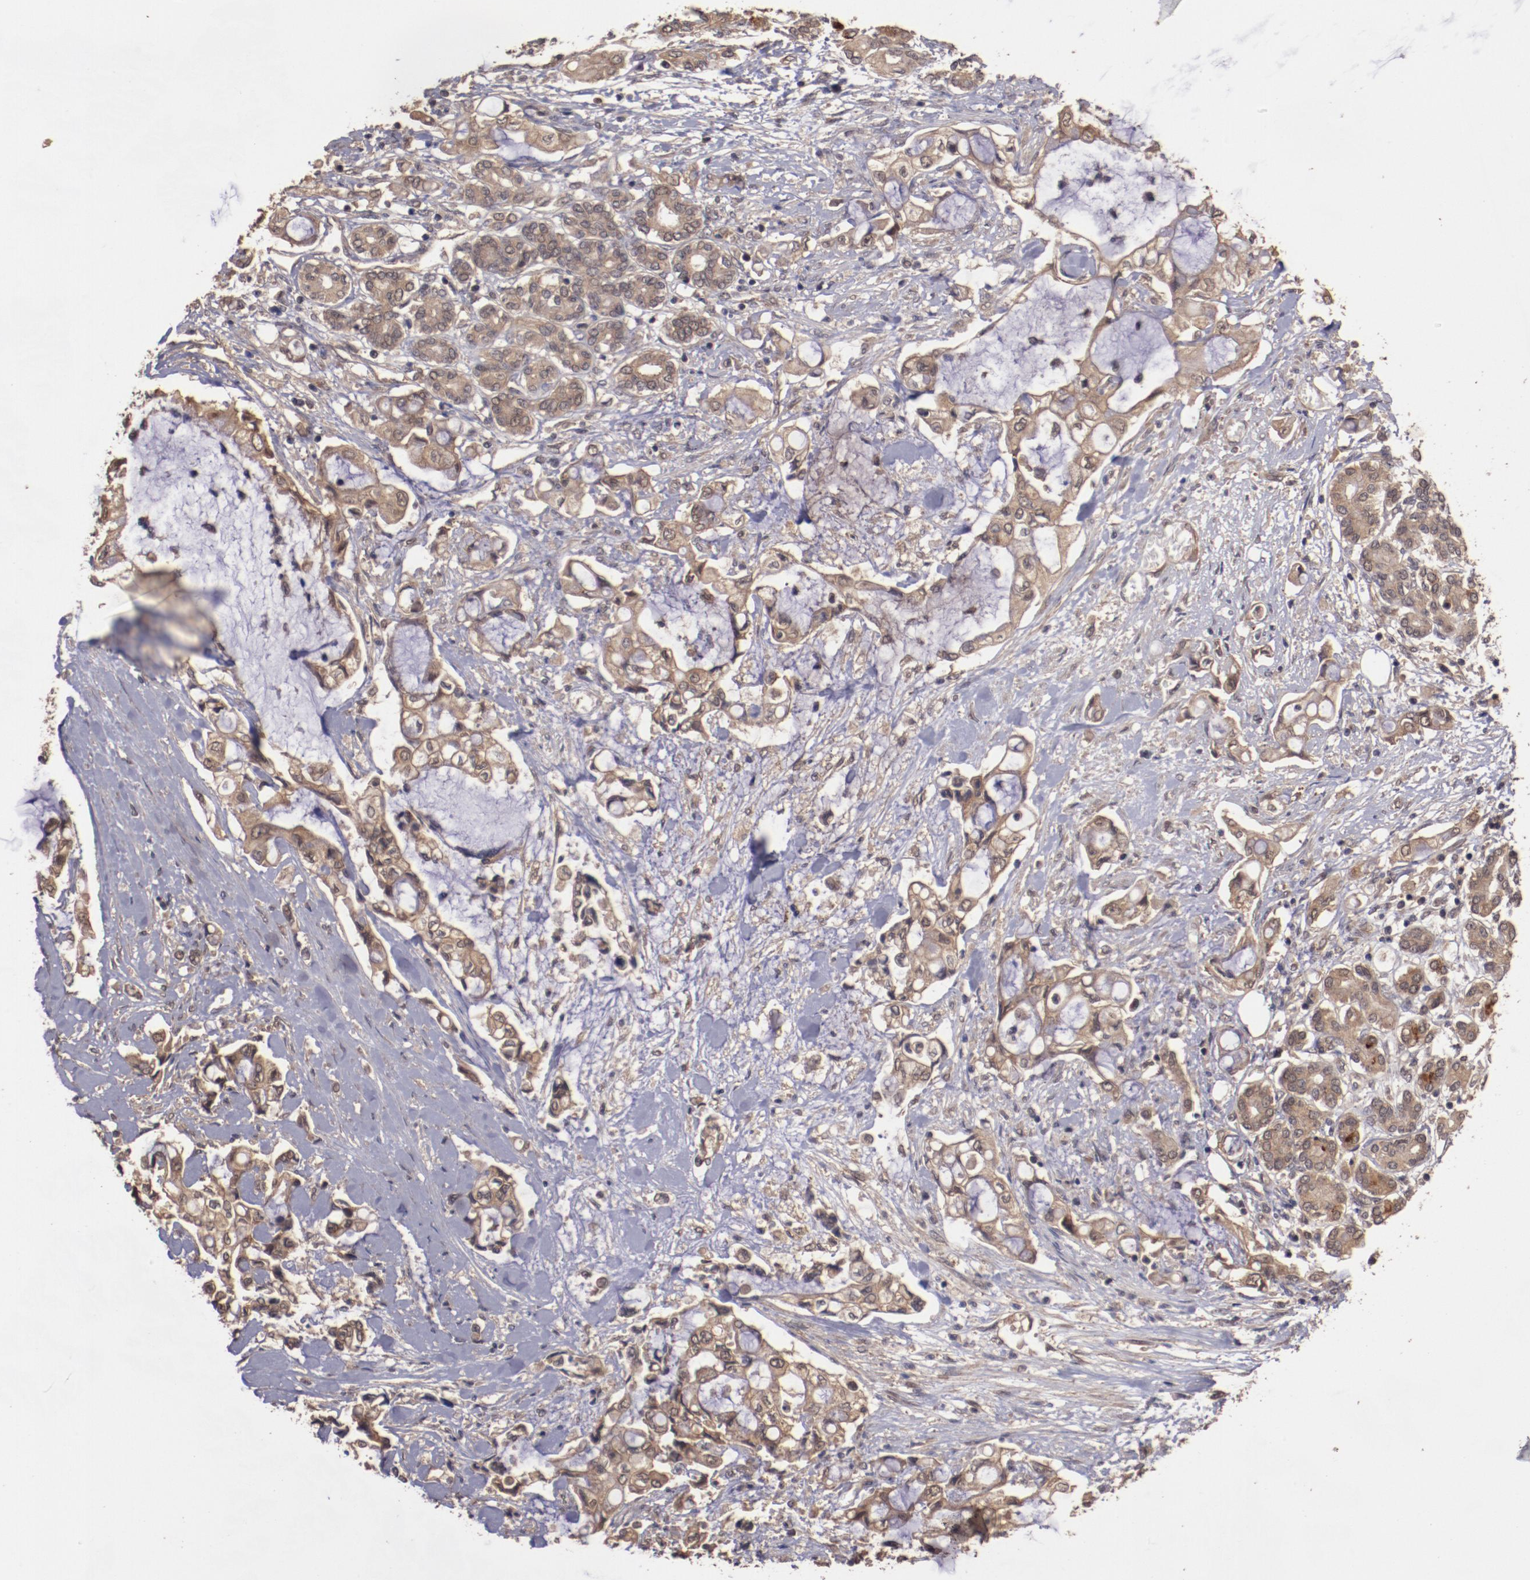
{"staining": {"intensity": "moderate", "quantity": ">75%", "location": "cytoplasmic/membranous"}, "tissue": "pancreatic cancer", "cell_type": "Tumor cells", "image_type": "cancer", "snomed": [{"axis": "morphology", "description": "Adenocarcinoma, NOS"}, {"axis": "topography", "description": "Pancreas"}], "caption": "Protein expression analysis of human adenocarcinoma (pancreatic) reveals moderate cytoplasmic/membranous expression in about >75% of tumor cells. (brown staining indicates protein expression, while blue staining denotes nuclei).", "gene": "TXNDC16", "patient": {"sex": "female", "age": 70}}